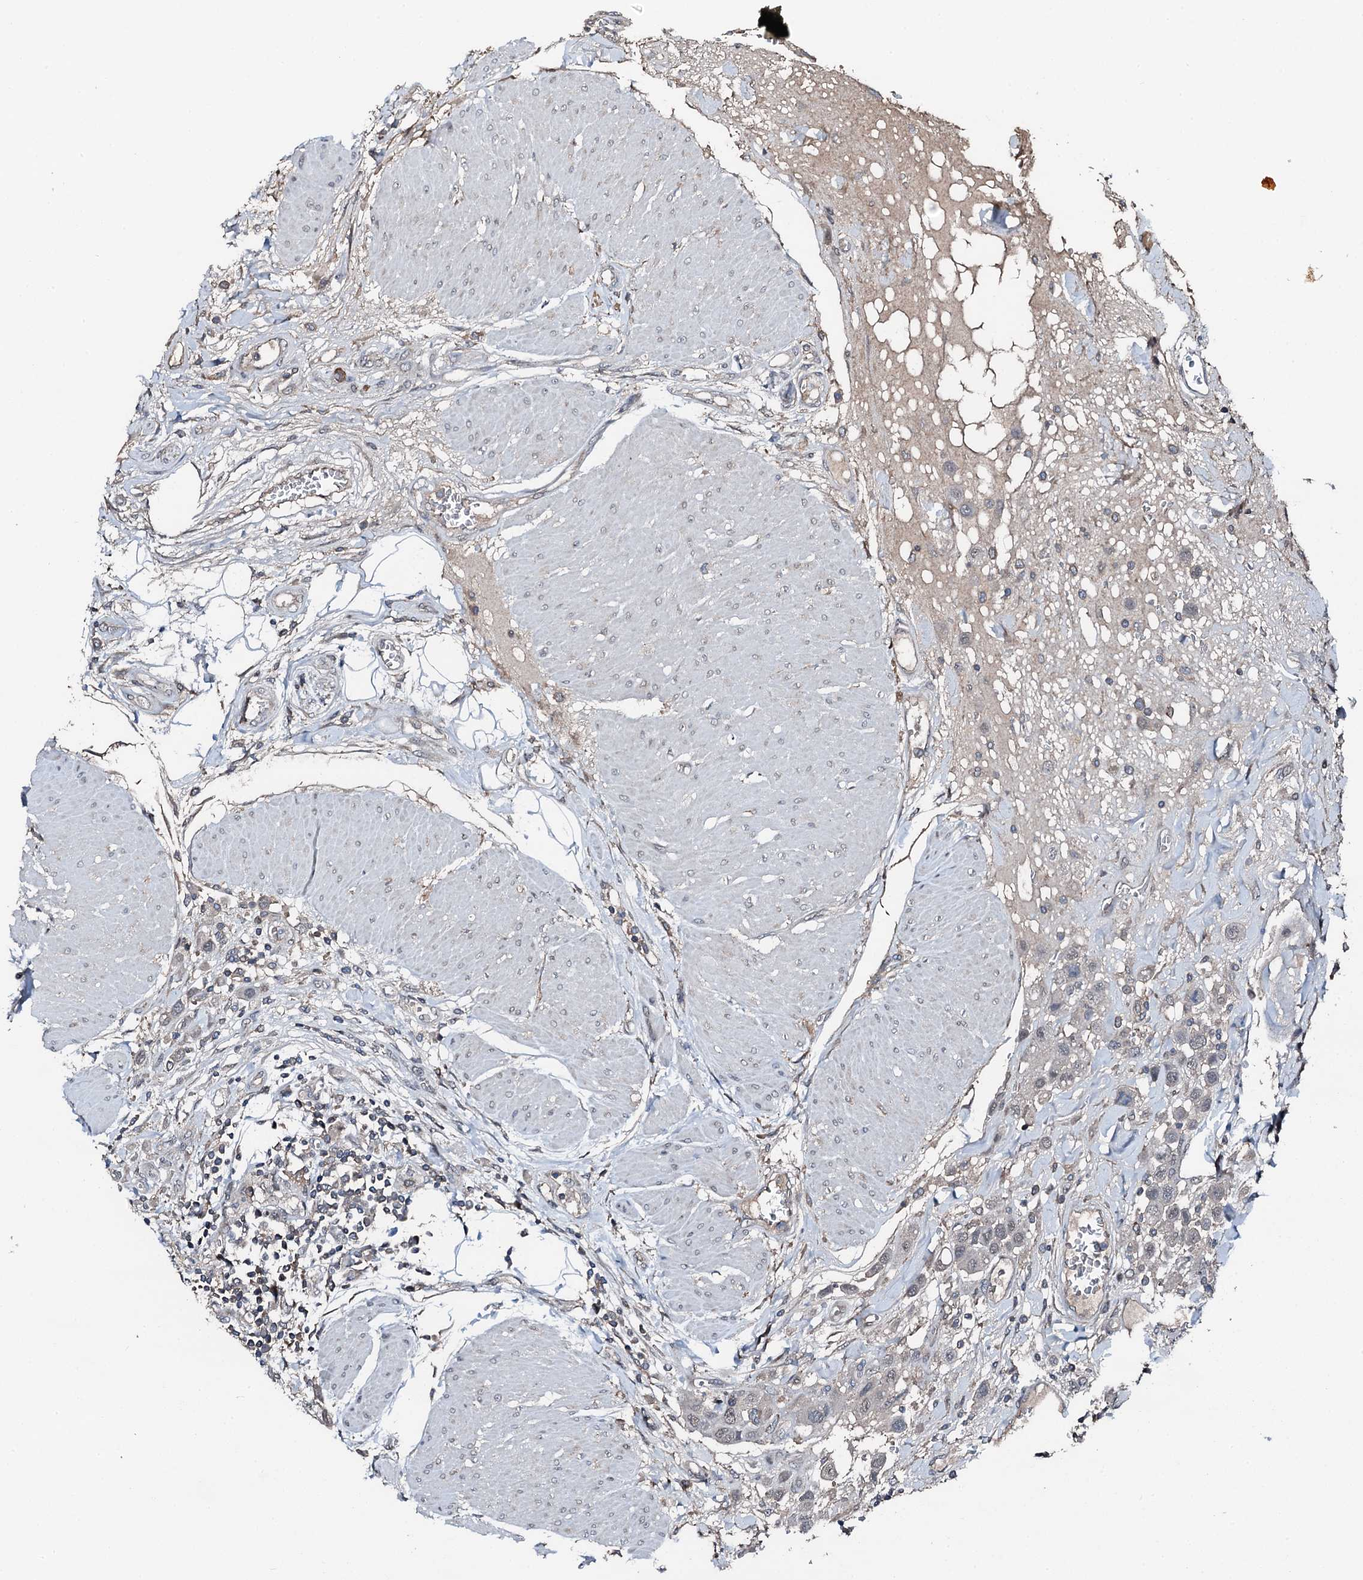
{"staining": {"intensity": "negative", "quantity": "none", "location": "none"}, "tissue": "urothelial cancer", "cell_type": "Tumor cells", "image_type": "cancer", "snomed": [{"axis": "morphology", "description": "Urothelial carcinoma, High grade"}, {"axis": "topography", "description": "Urinary bladder"}], "caption": "This is an IHC image of urothelial cancer. There is no expression in tumor cells.", "gene": "FLYWCH1", "patient": {"sex": "male", "age": 50}}